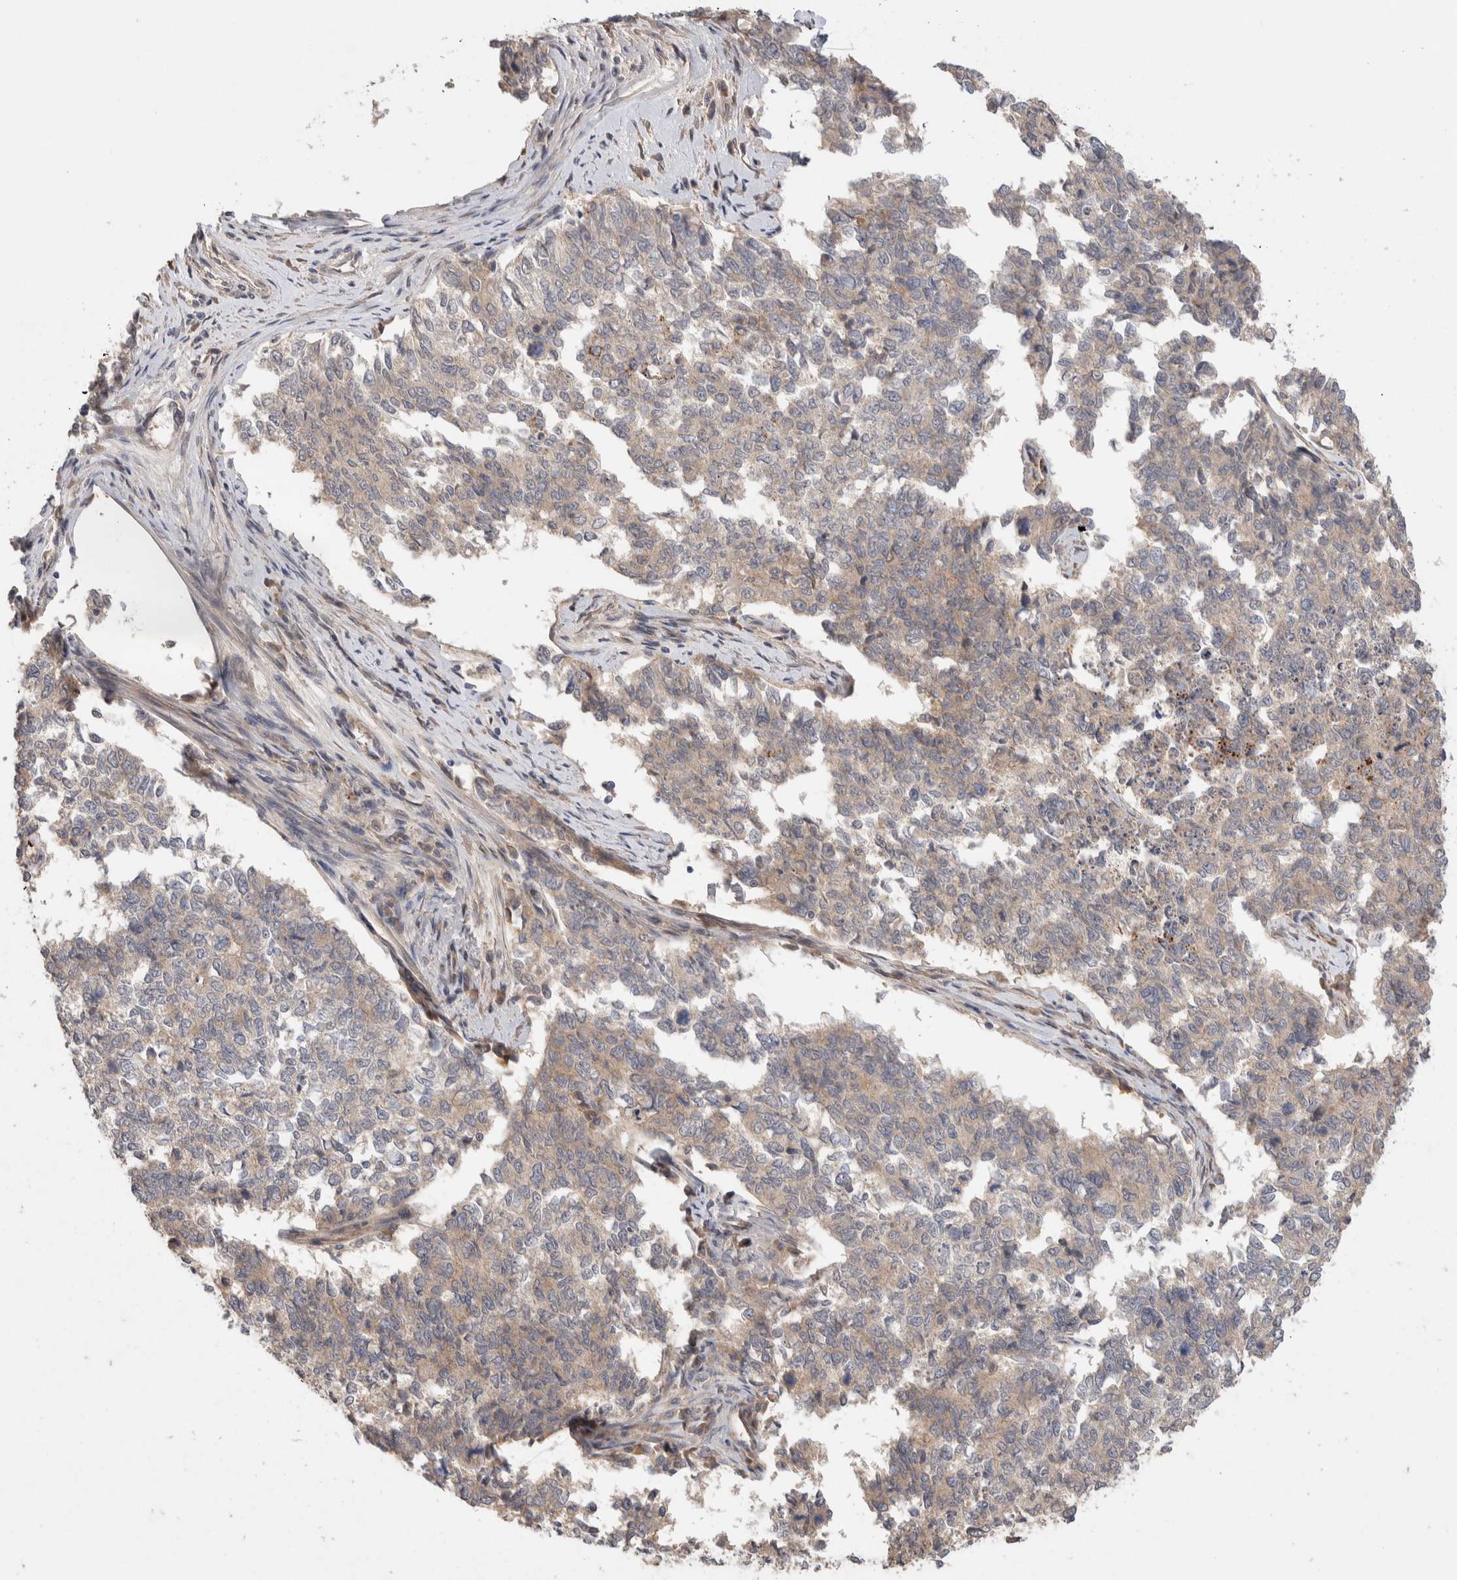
{"staining": {"intensity": "weak", "quantity": "25%-75%", "location": "cytoplasmic/membranous"}, "tissue": "cervical cancer", "cell_type": "Tumor cells", "image_type": "cancer", "snomed": [{"axis": "morphology", "description": "Squamous cell carcinoma, NOS"}, {"axis": "topography", "description": "Cervix"}], "caption": "Tumor cells exhibit low levels of weak cytoplasmic/membranous staining in about 25%-75% of cells in human cervical cancer (squamous cell carcinoma).", "gene": "CASK", "patient": {"sex": "female", "age": 63}}